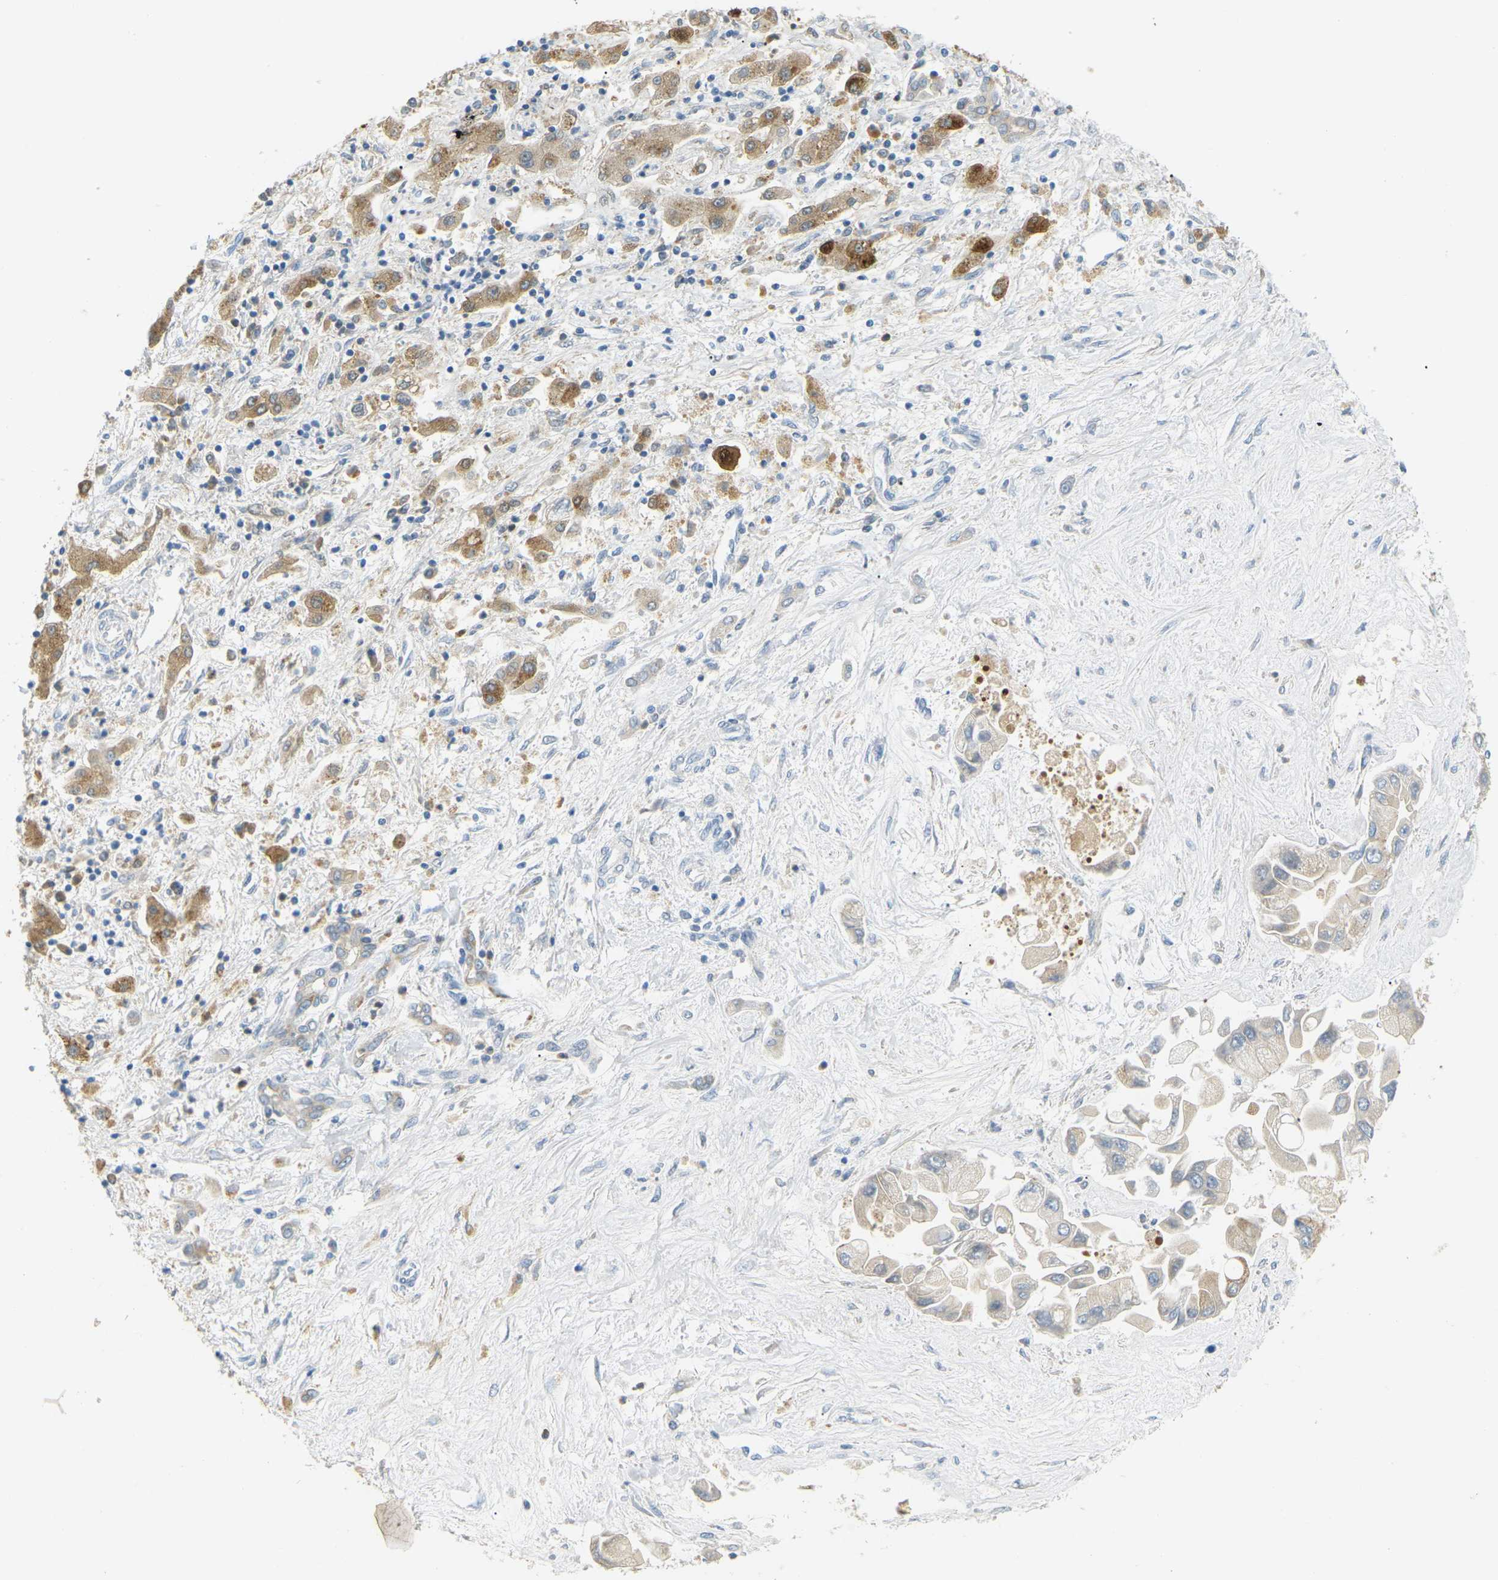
{"staining": {"intensity": "weak", "quantity": ">75%", "location": "cytoplasmic/membranous"}, "tissue": "liver cancer", "cell_type": "Tumor cells", "image_type": "cancer", "snomed": [{"axis": "morphology", "description": "Cholangiocarcinoma"}, {"axis": "topography", "description": "Liver"}], "caption": "A brown stain highlights weak cytoplasmic/membranous staining of a protein in human liver cancer (cholangiocarcinoma) tumor cells.", "gene": "CD300E", "patient": {"sex": "male", "age": 50}}